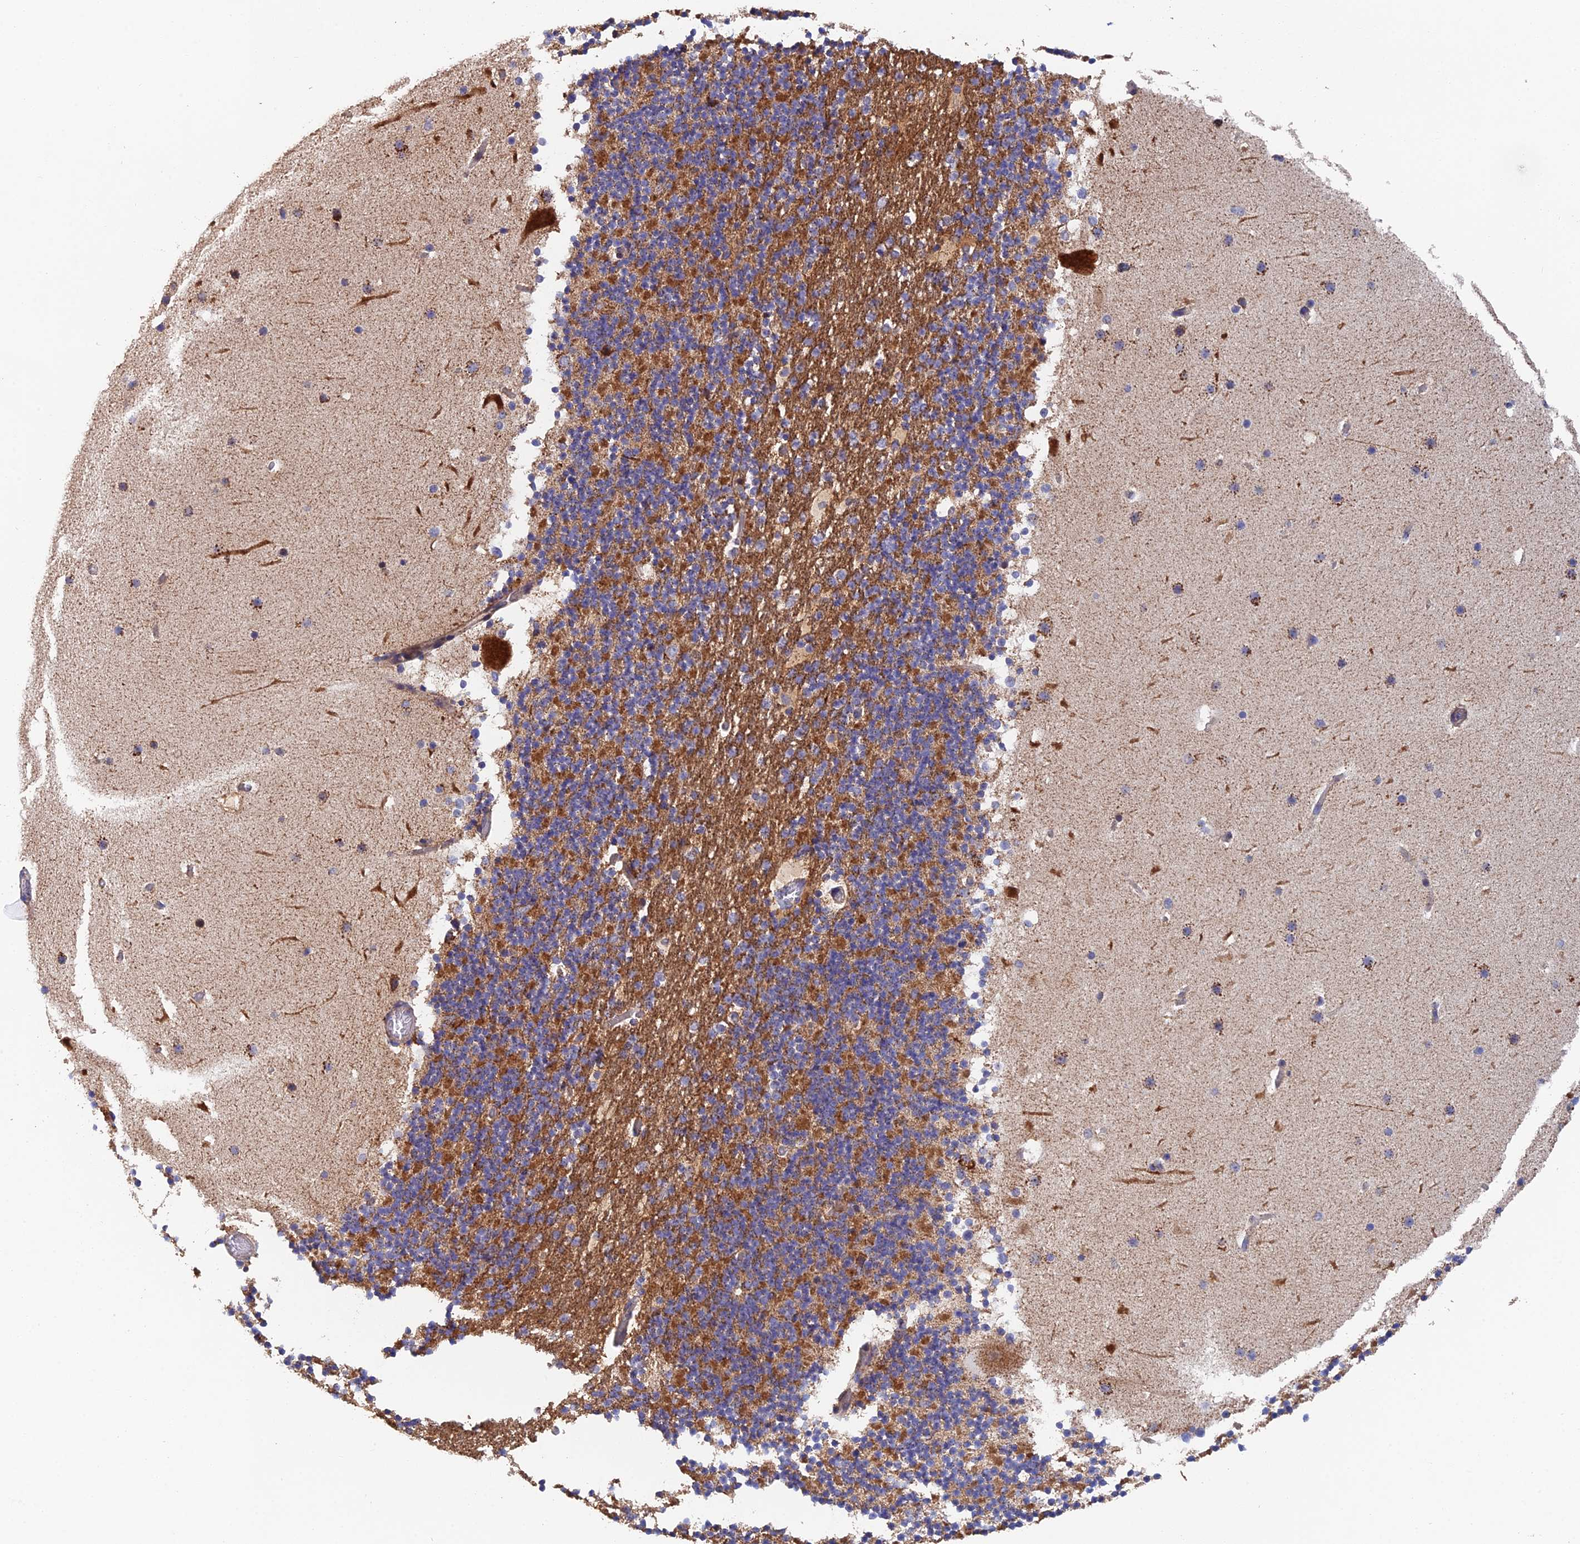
{"staining": {"intensity": "moderate", "quantity": "25%-75%", "location": "cytoplasmic/membranous"}, "tissue": "cerebellum", "cell_type": "Cells in granular layer", "image_type": "normal", "snomed": [{"axis": "morphology", "description": "Normal tissue, NOS"}, {"axis": "topography", "description": "Cerebellum"}], "caption": "About 25%-75% of cells in granular layer in unremarkable cerebellum demonstrate moderate cytoplasmic/membranous protein expression as visualized by brown immunohistochemical staining.", "gene": "ECSIT", "patient": {"sex": "male", "age": 57}}